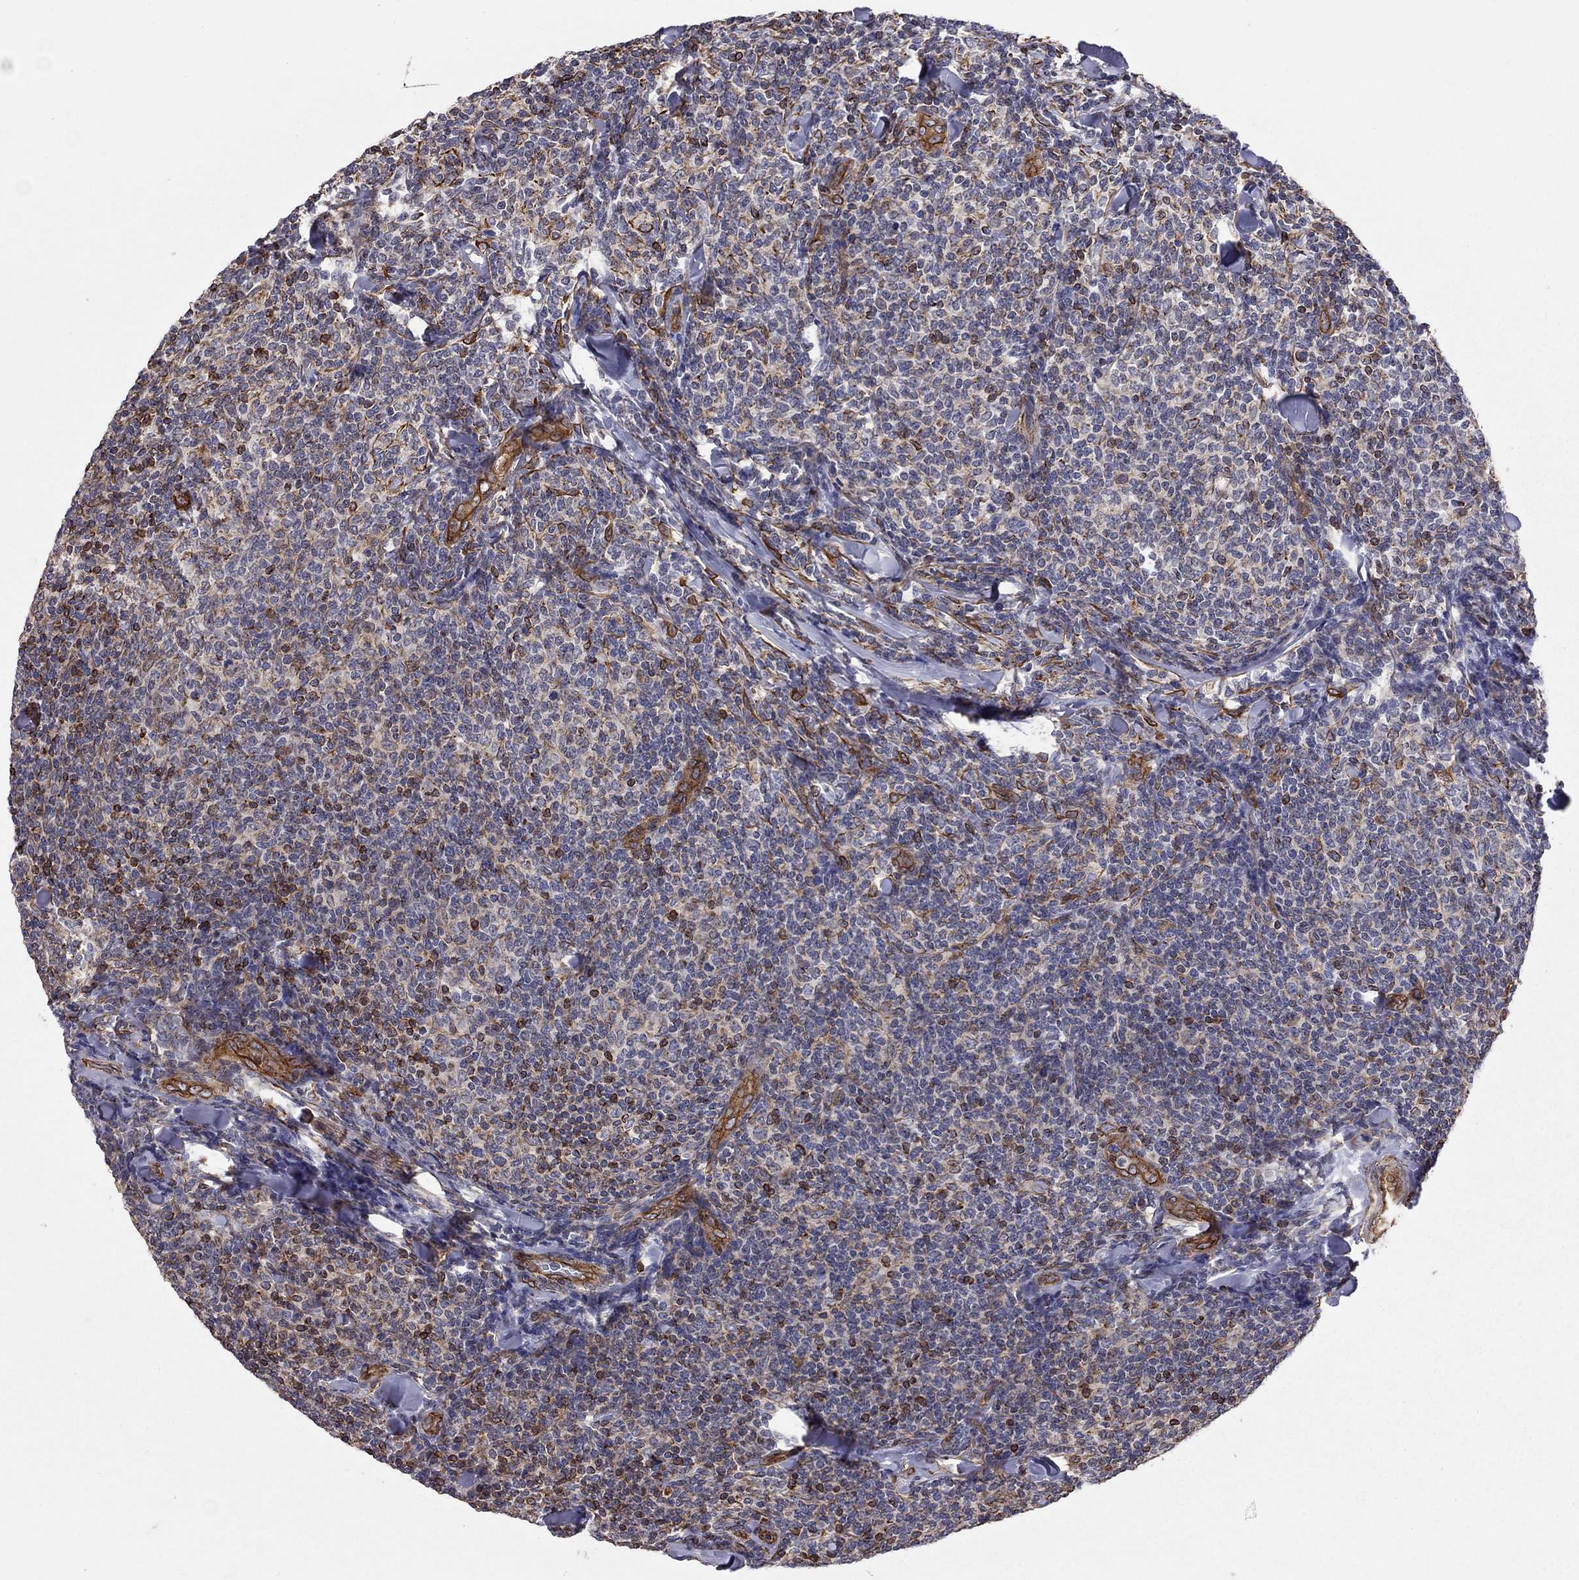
{"staining": {"intensity": "negative", "quantity": "none", "location": "none"}, "tissue": "lymphoma", "cell_type": "Tumor cells", "image_type": "cancer", "snomed": [{"axis": "morphology", "description": "Malignant lymphoma, non-Hodgkin's type, Low grade"}, {"axis": "topography", "description": "Lymph node"}], "caption": "Human malignant lymphoma, non-Hodgkin's type (low-grade) stained for a protein using immunohistochemistry (IHC) shows no staining in tumor cells.", "gene": "BICDL2", "patient": {"sex": "female", "age": 56}}